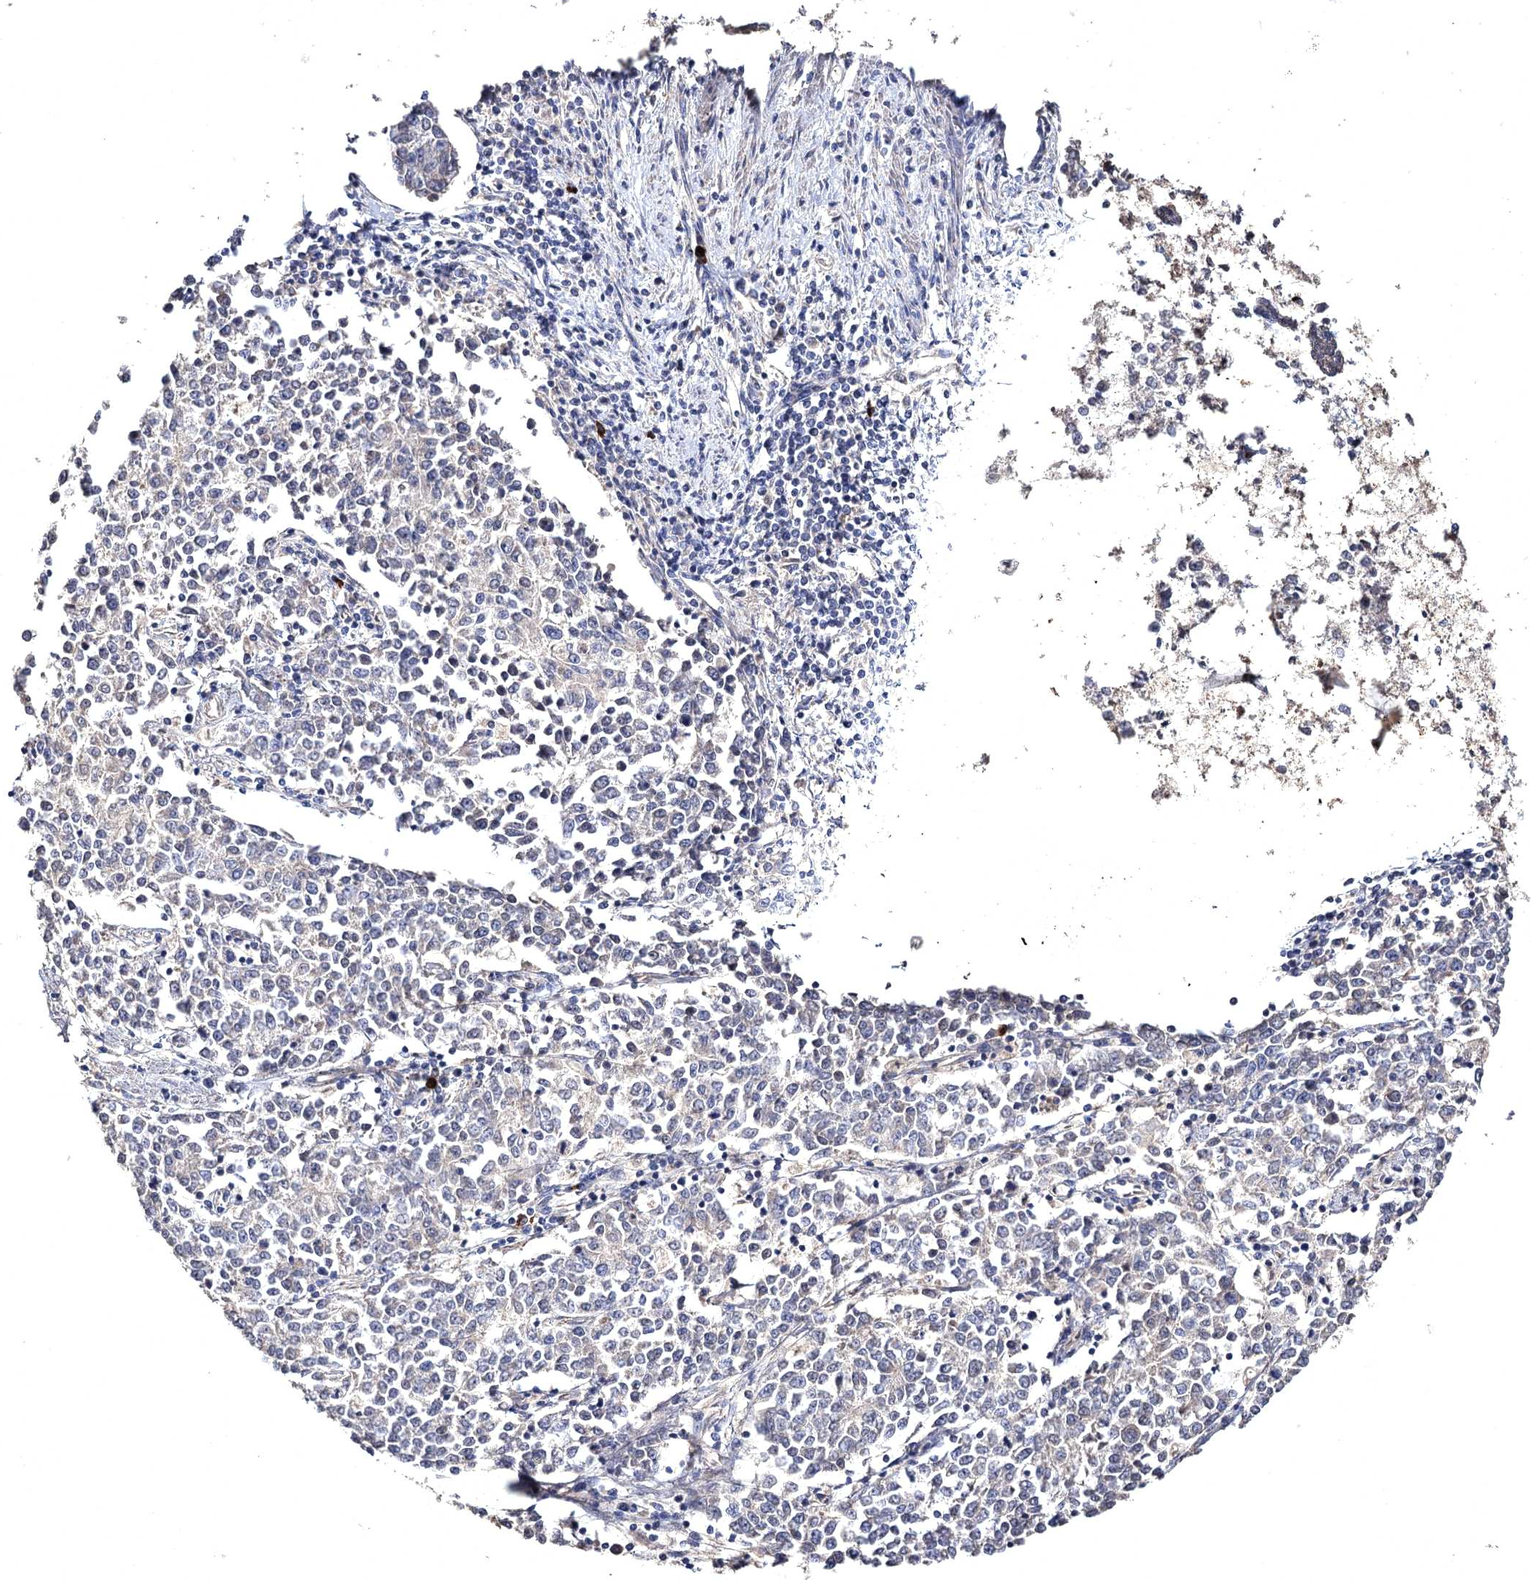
{"staining": {"intensity": "negative", "quantity": "none", "location": "none"}, "tissue": "endometrial cancer", "cell_type": "Tumor cells", "image_type": "cancer", "snomed": [{"axis": "morphology", "description": "Adenocarcinoma, NOS"}, {"axis": "topography", "description": "Endometrium"}], "caption": "Immunohistochemical staining of human endometrial adenocarcinoma demonstrates no significant staining in tumor cells.", "gene": "SEMA4G", "patient": {"sex": "female", "age": 50}}